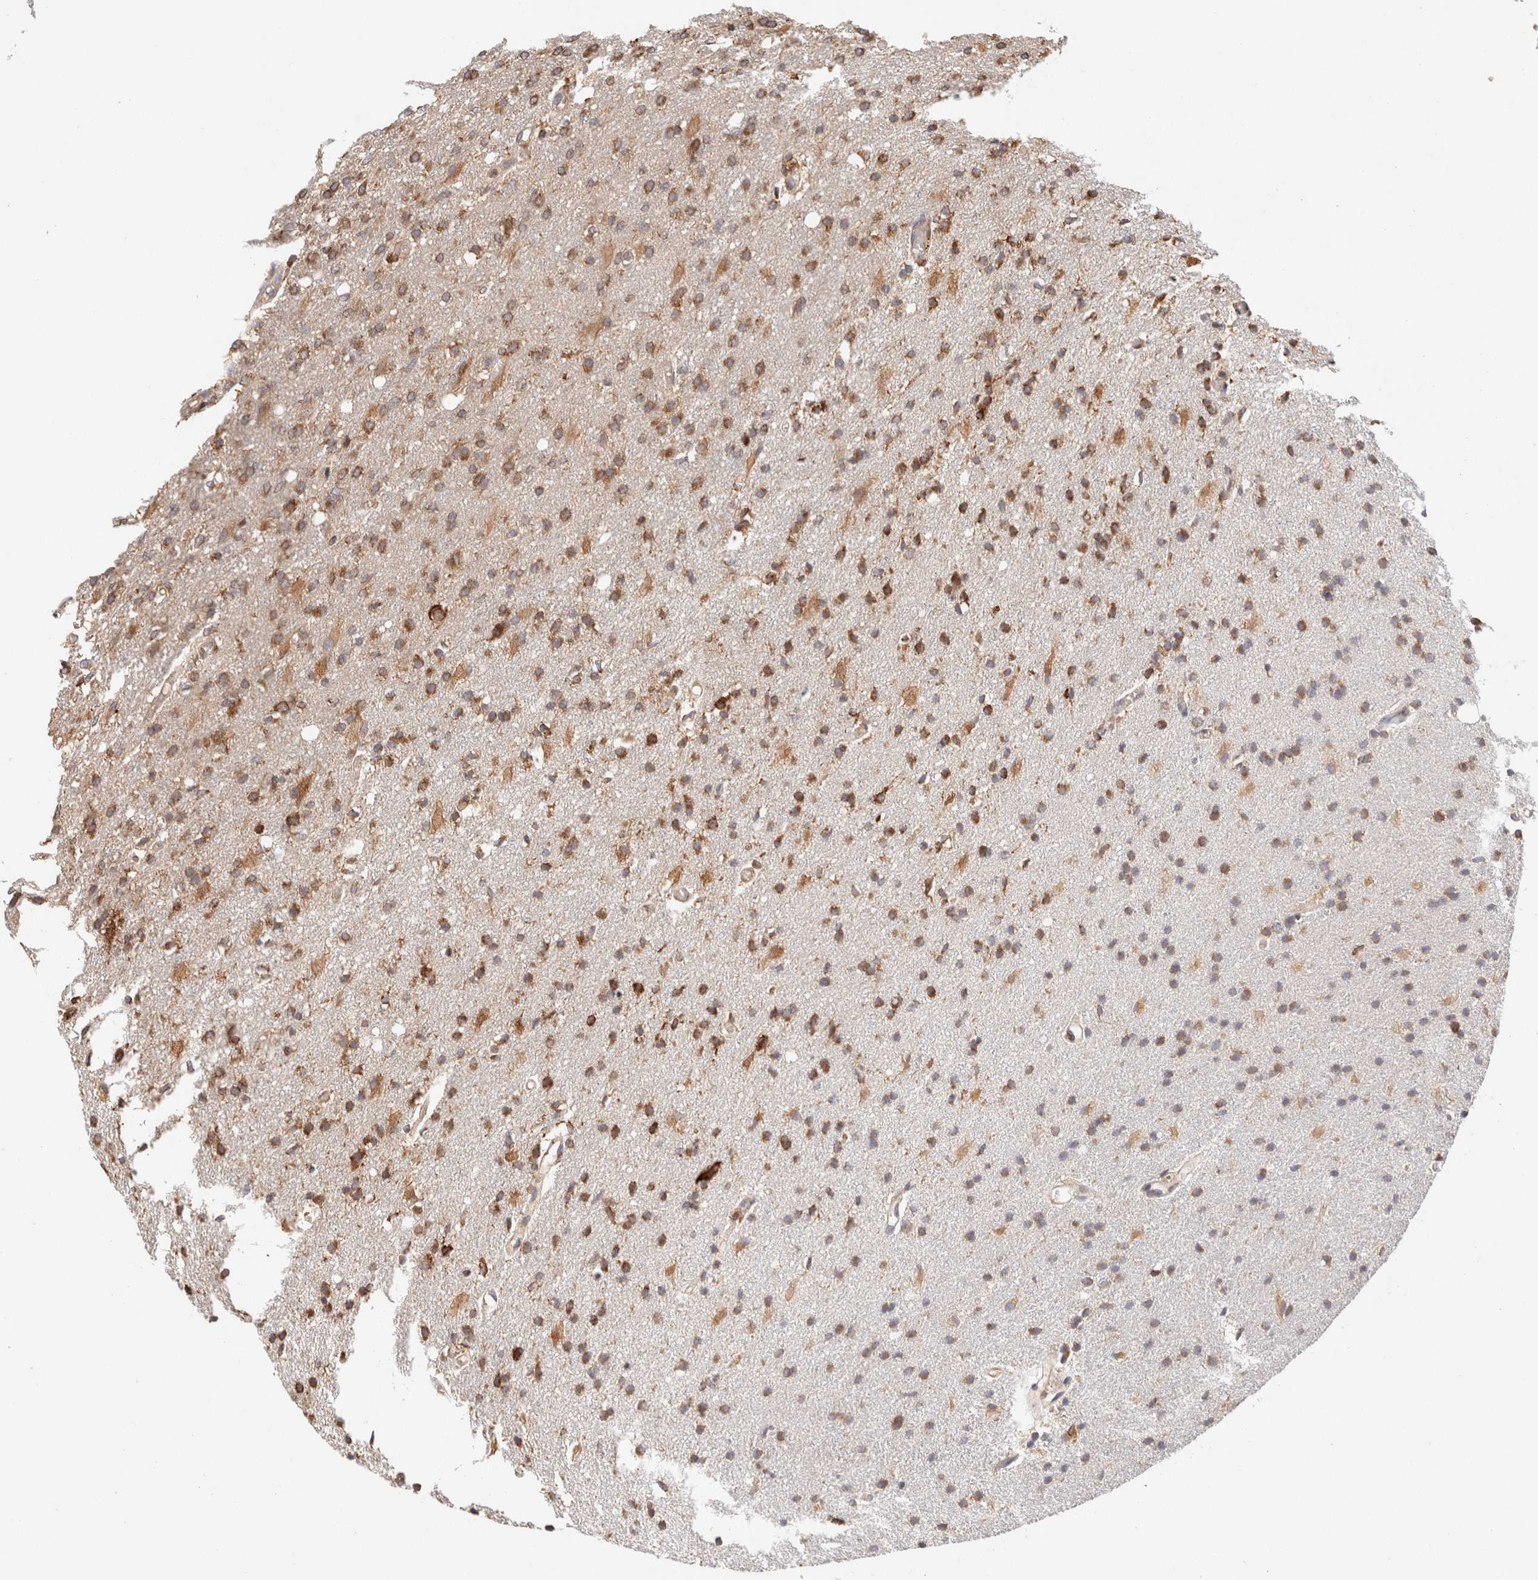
{"staining": {"intensity": "moderate", "quantity": ">75%", "location": "cytoplasmic/membranous"}, "tissue": "glioma", "cell_type": "Tumor cells", "image_type": "cancer", "snomed": [{"axis": "morphology", "description": "Normal tissue, NOS"}, {"axis": "morphology", "description": "Glioma, malignant, High grade"}, {"axis": "topography", "description": "Cerebral cortex"}], "caption": "Malignant glioma (high-grade) was stained to show a protein in brown. There is medium levels of moderate cytoplasmic/membranous staining in about >75% of tumor cells.", "gene": "FER", "patient": {"sex": "male", "age": 77}}